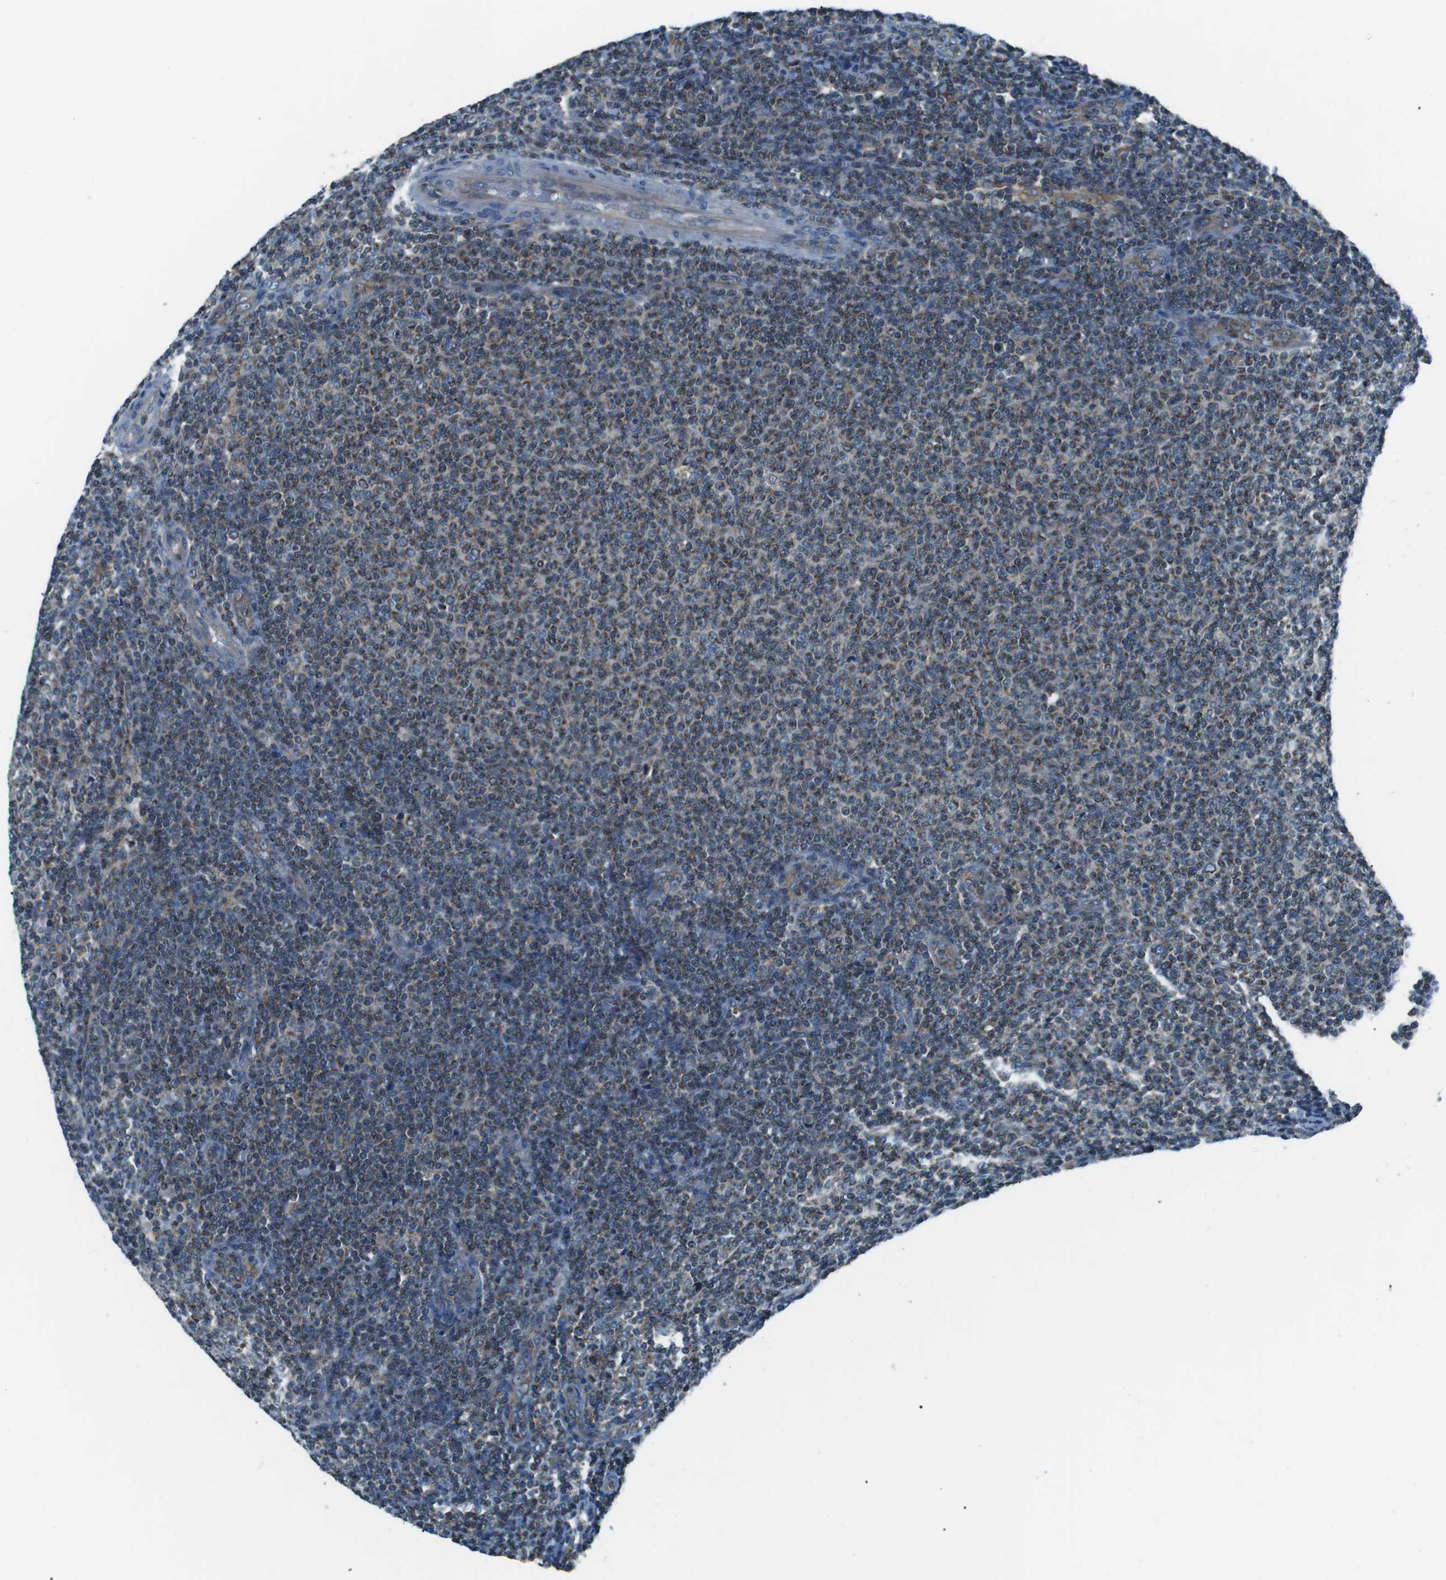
{"staining": {"intensity": "weak", "quantity": "25%-75%", "location": "cytoplasmic/membranous"}, "tissue": "lymphoma", "cell_type": "Tumor cells", "image_type": "cancer", "snomed": [{"axis": "morphology", "description": "Malignant lymphoma, non-Hodgkin's type, Low grade"}, {"axis": "topography", "description": "Lymph node"}], "caption": "This is a histology image of immunohistochemistry (IHC) staining of malignant lymphoma, non-Hodgkin's type (low-grade), which shows weak positivity in the cytoplasmic/membranous of tumor cells.", "gene": "FAM3B", "patient": {"sex": "male", "age": 66}}